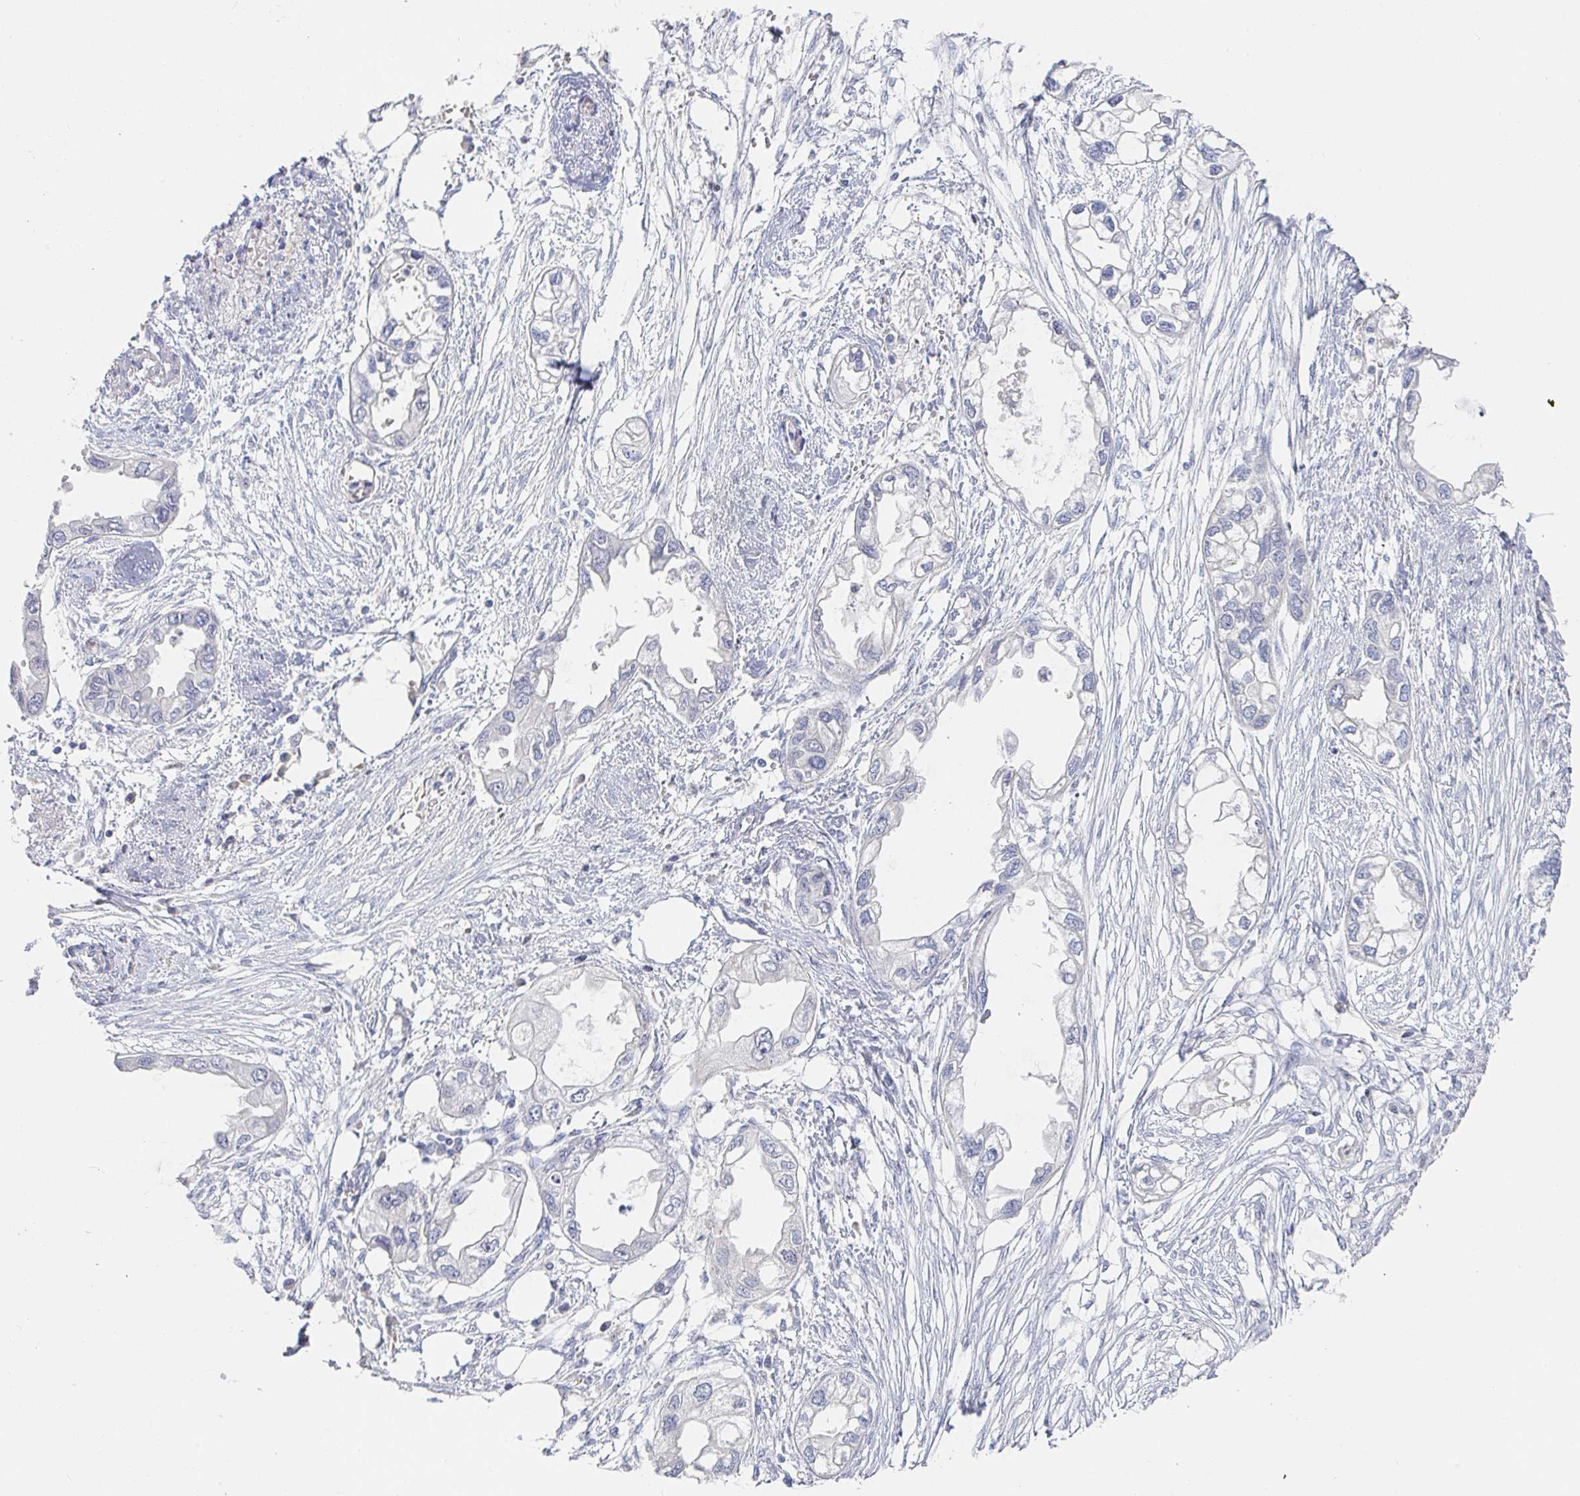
{"staining": {"intensity": "negative", "quantity": "none", "location": "none"}, "tissue": "endometrial cancer", "cell_type": "Tumor cells", "image_type": "cancer", "snomed": [{"axis": "morphology", "description": "Adenocarcinoma, NOS"}, {"axis": "morphology", "description": "Adenocarcinoma, metastatic, NOS"}, {"axis": "topography", "description": "Adipose tissue"}, {"axis": "topography", "description": "Endometrium"}], "caption": "A micrograph of human metastatic adenocarcinoma (endometrial) is negative for staining in tumor cells. Nuclei are stained in blue.", "gene": "PDE6B", "patient": {"sex": "female", "age": 67}}